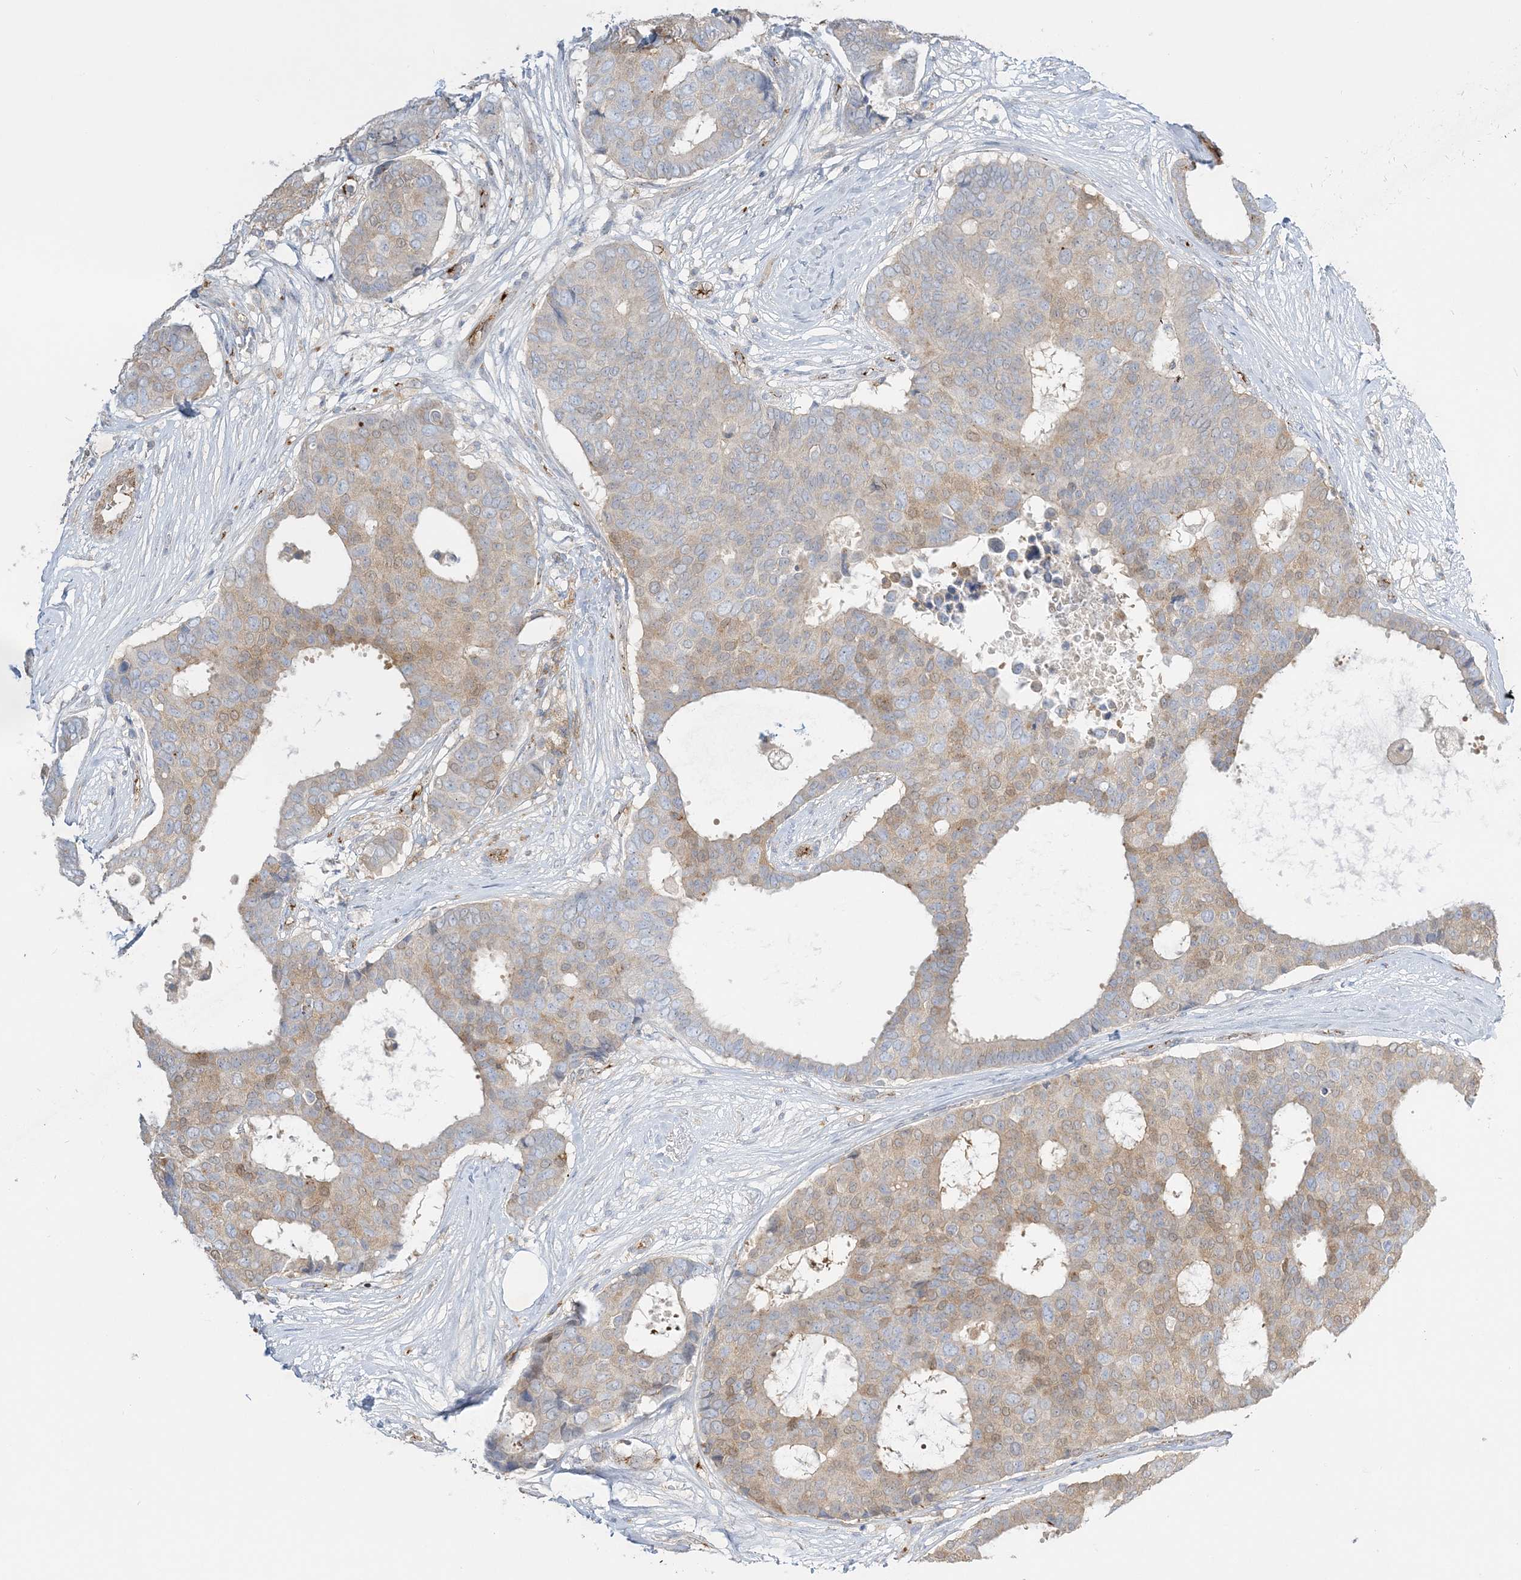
{"staining": {"intensity": "moderate", "quantity": "25%-75%", "location": "cytoplasmic/membranous"}, "tissue": "breast cancer", "cell_type": "Tumor cells", "image_type": "cancer", "snomed": [{"axis": "morphology", "description": "Duct carcinoma"}, {"axis": "topography", "description": "Breast"}], "caption": "DAB (3,3'-diaminobenzidine) immunohistochemical staining of breast invasive ductal carcinoma reveals moderate cytoplasmic/membranous protein staining in about 25%-75% of tumor cells. (Brightfield microscopy of DAB IHC at high magnification).", "gene": "INPP1", "patient": {"sex": "female", "age": 75}}